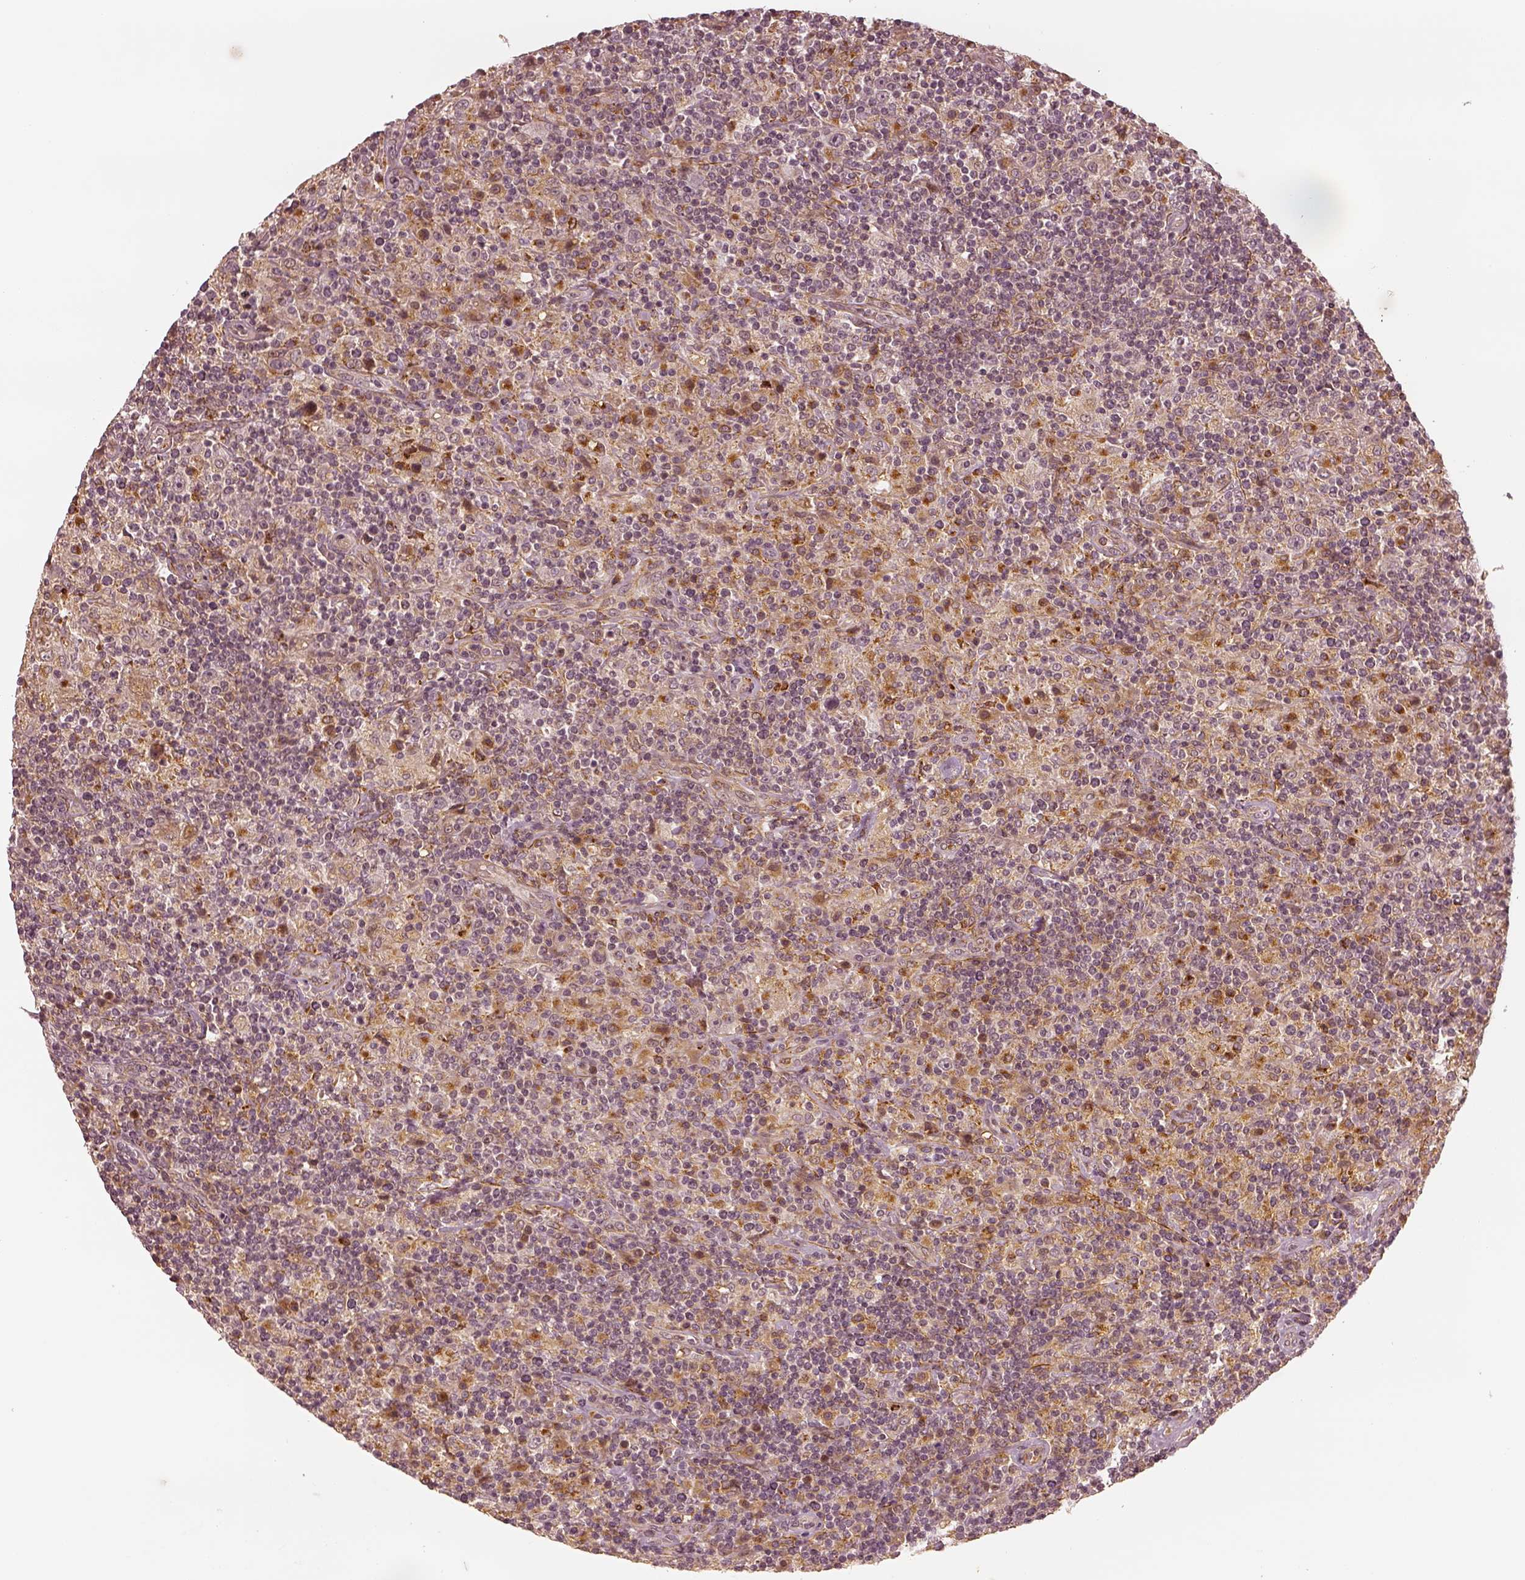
{"staining": {"intensity": "negative", "quantity": "none", "location": "none"}, "tissue": "lymphoma", "cell_type": "Tumor cells", "image_type": "cancer", "snomed": [{"axis": "morphology", "description": "Hodgkin's disease, NOS"}, {"axis": "topography", "description": "Lymph node"}], "caption": "This is an immunohistochemistry image of lymphoma. There is no expression in tumor cells.", "gene": "SLC12A9", "patient": {"sex": "male", "age": 70}}